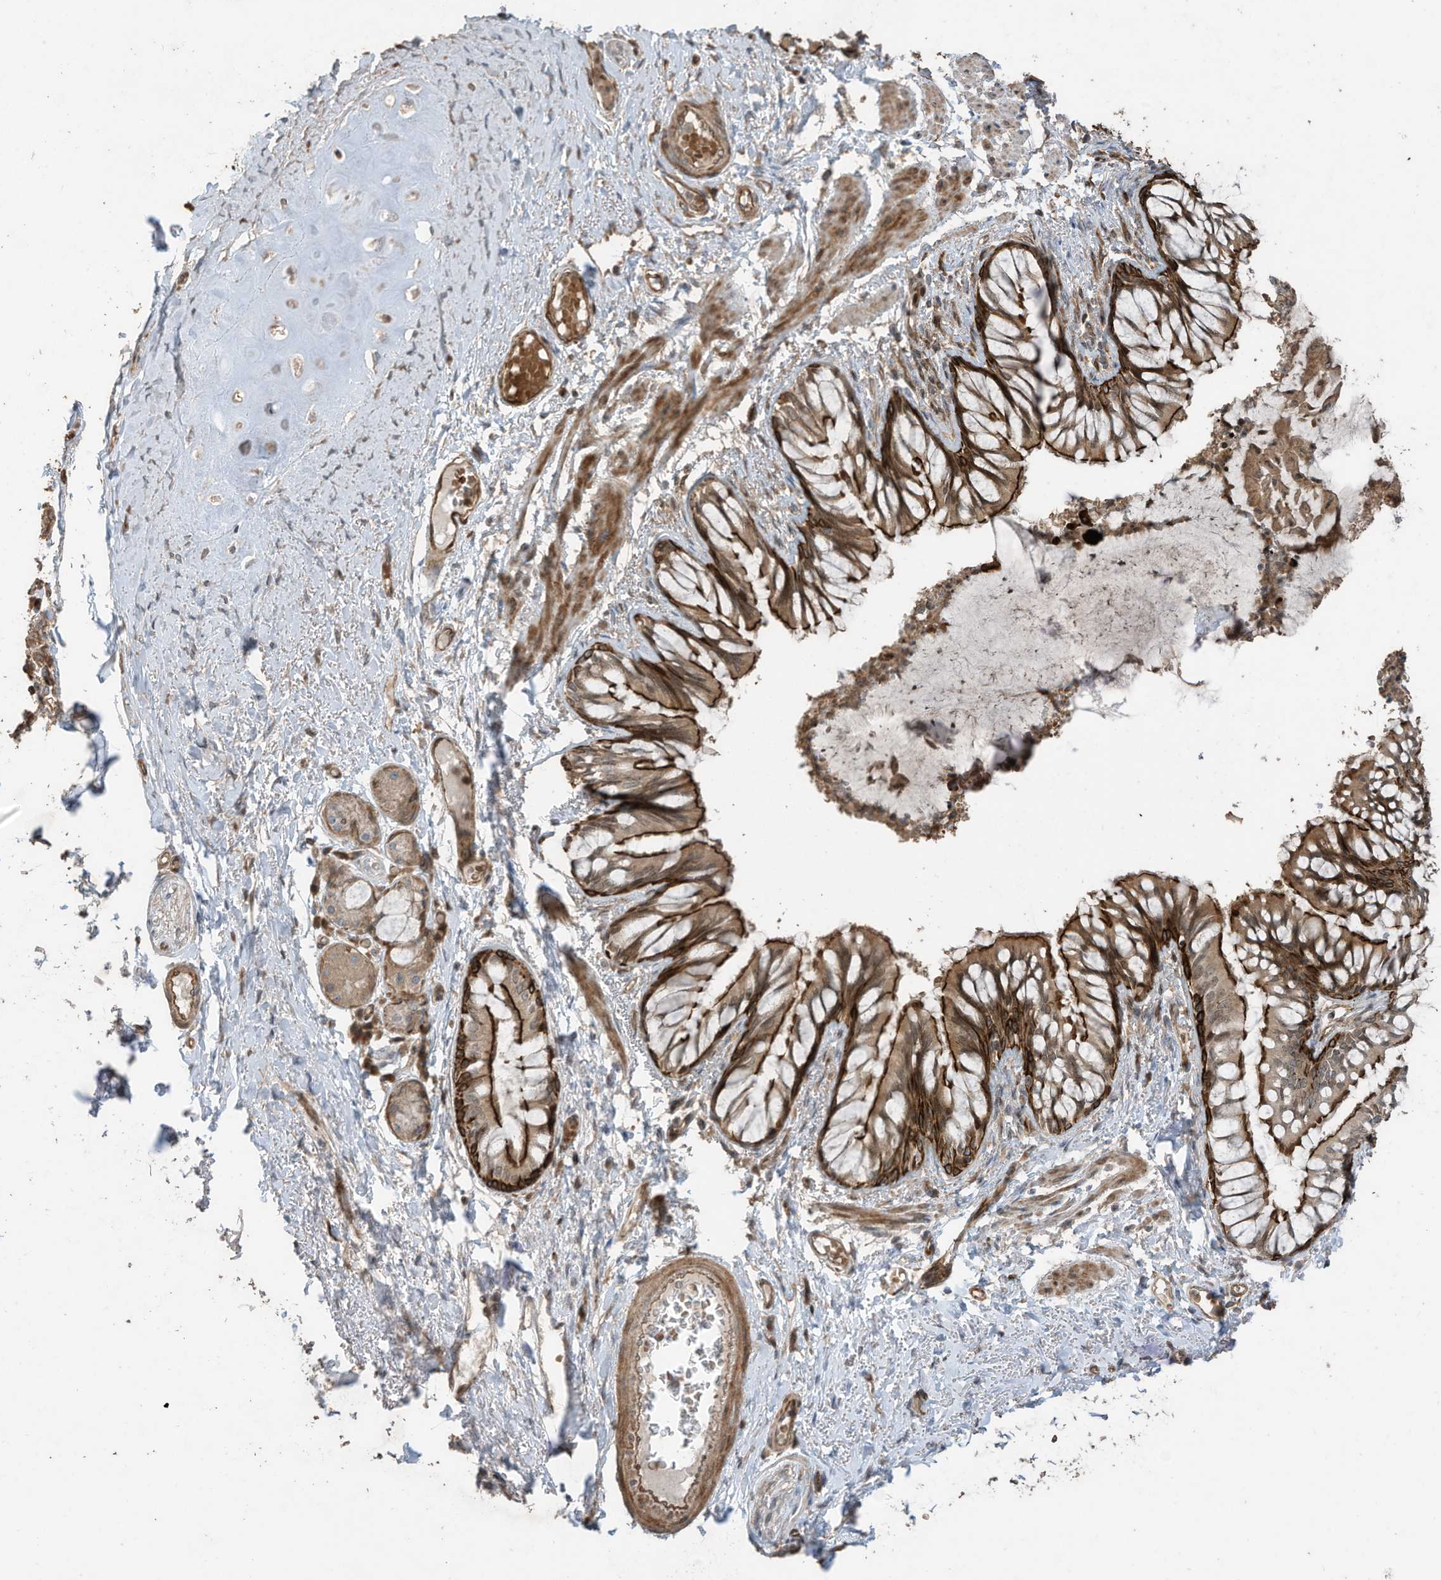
{"staining": {"intensity": "strong", "quantity": ">75%", "location": "cytoplasmic/membranous"}, "tissue": "bronchus", "cell_type": "Respiratory epithelial cells", "image_type": "normal", "snomed": [{"axis": "morphology", "description": "Normal tissue, NOS"}, {"axis": "topography", "description": "Cartilage tissue"}, {"axis": "topography", "description": "Bronchus"}, {"axis": "topography", "description": "Lung"}], "caption": "This image exhibits immunohistochemistry staining of unremarkable bronchus, with high strong cytoplasmic/membranous staining in about >75% of respiratory epithelial cells.", "gene": "ZNF653", "patient": {"sex": "female", "age": 49}}